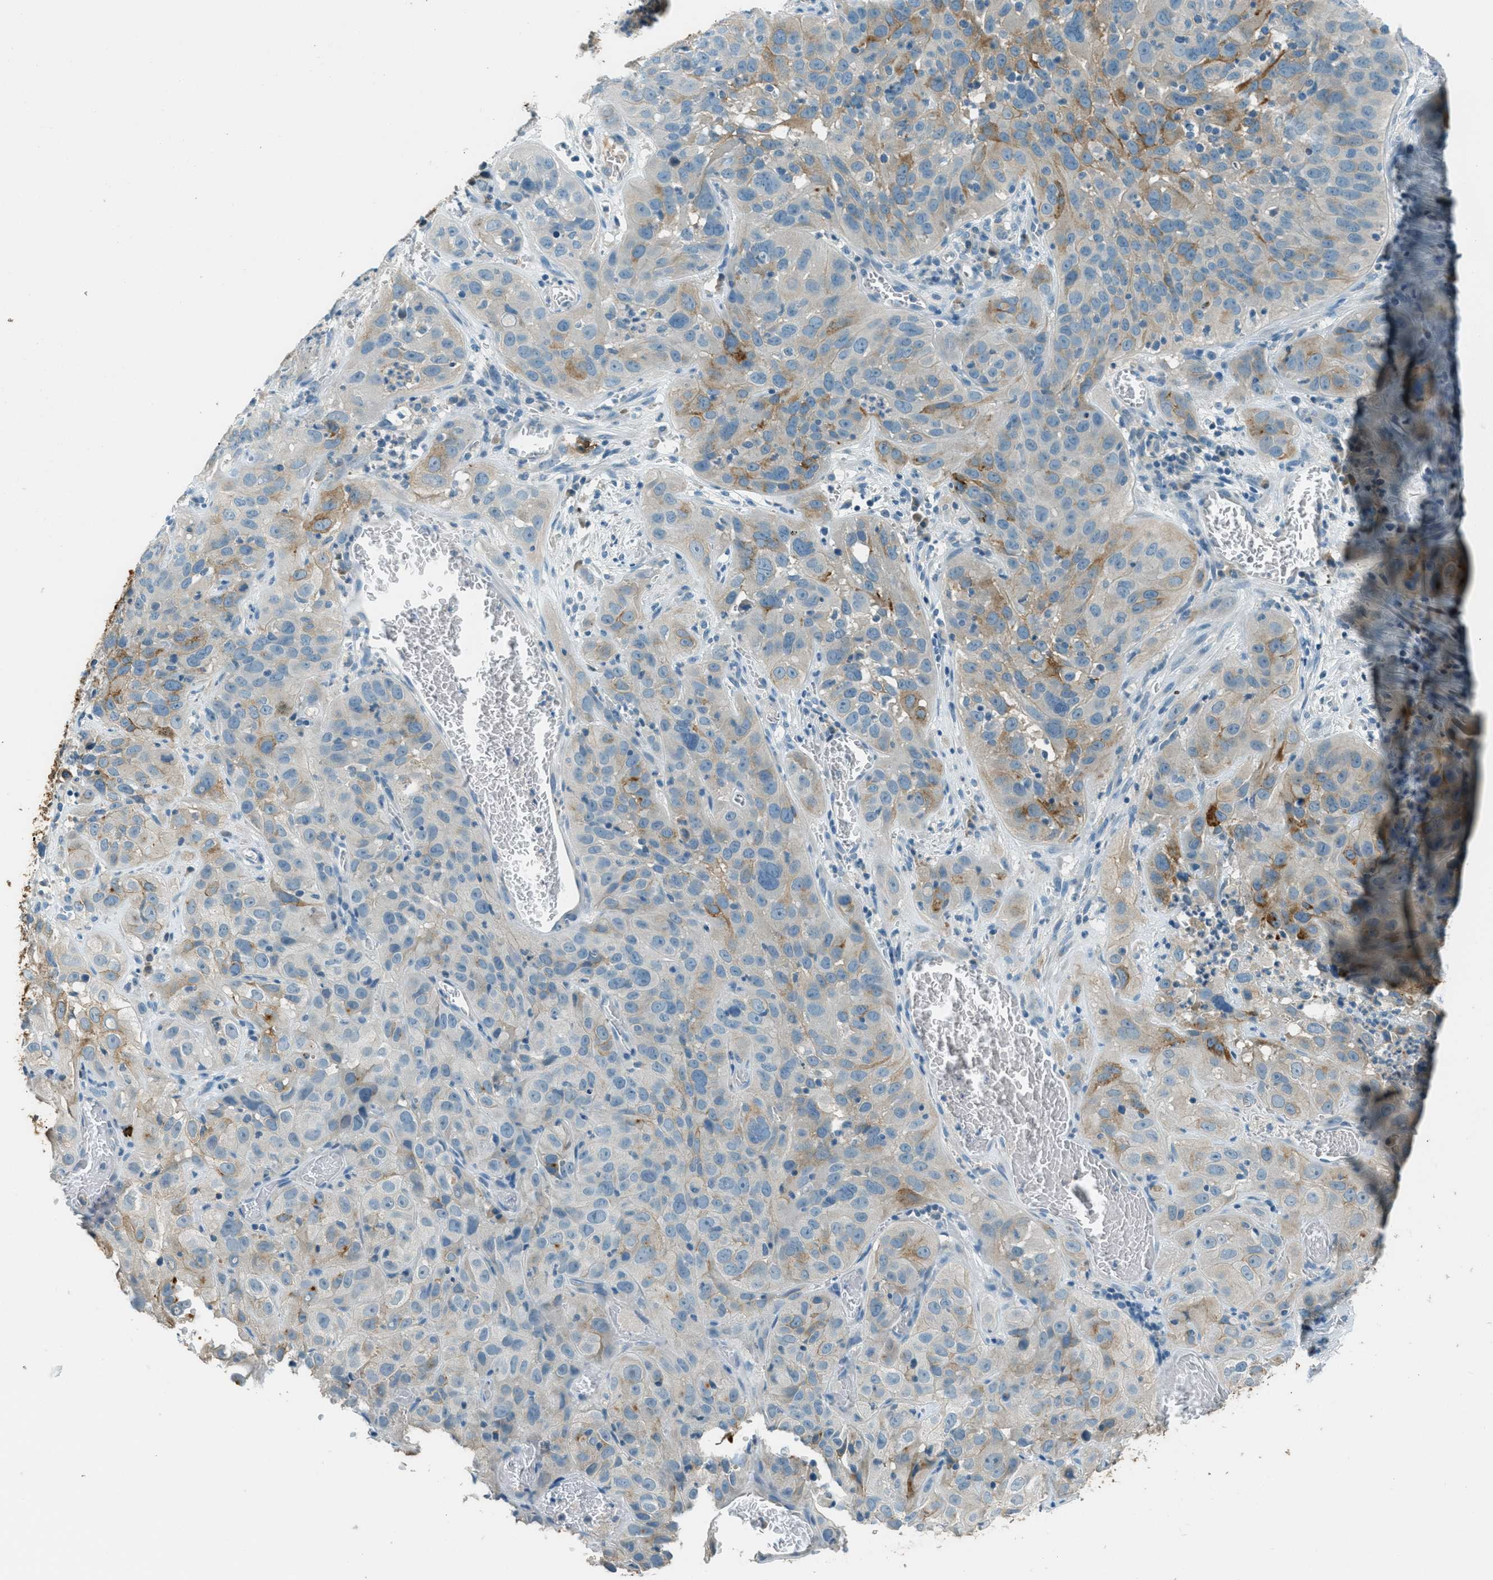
{"staining": {"intensity": "moderate", "quantity": "25%-75%", "location": "cytoplasmic/membranous"}, "tissue": "cervical cancer", "cell_type": "Tumor cells", "image_type": "cancer", "snomed": [{"axis": "morphology", "description": "Squamous cell carcinoma, NOS"}, {"axis": "topography", "description": "Cervix"}], "caption": "There is medium levels of moderate cytoplasmic/membranous expression in tumor cells of cervical squamous cell carcinoma, as demonstrated by immunohistochemical staining (brown color).", "gene": "MSLN", "patient": {"sex": "female", "age": 32}}